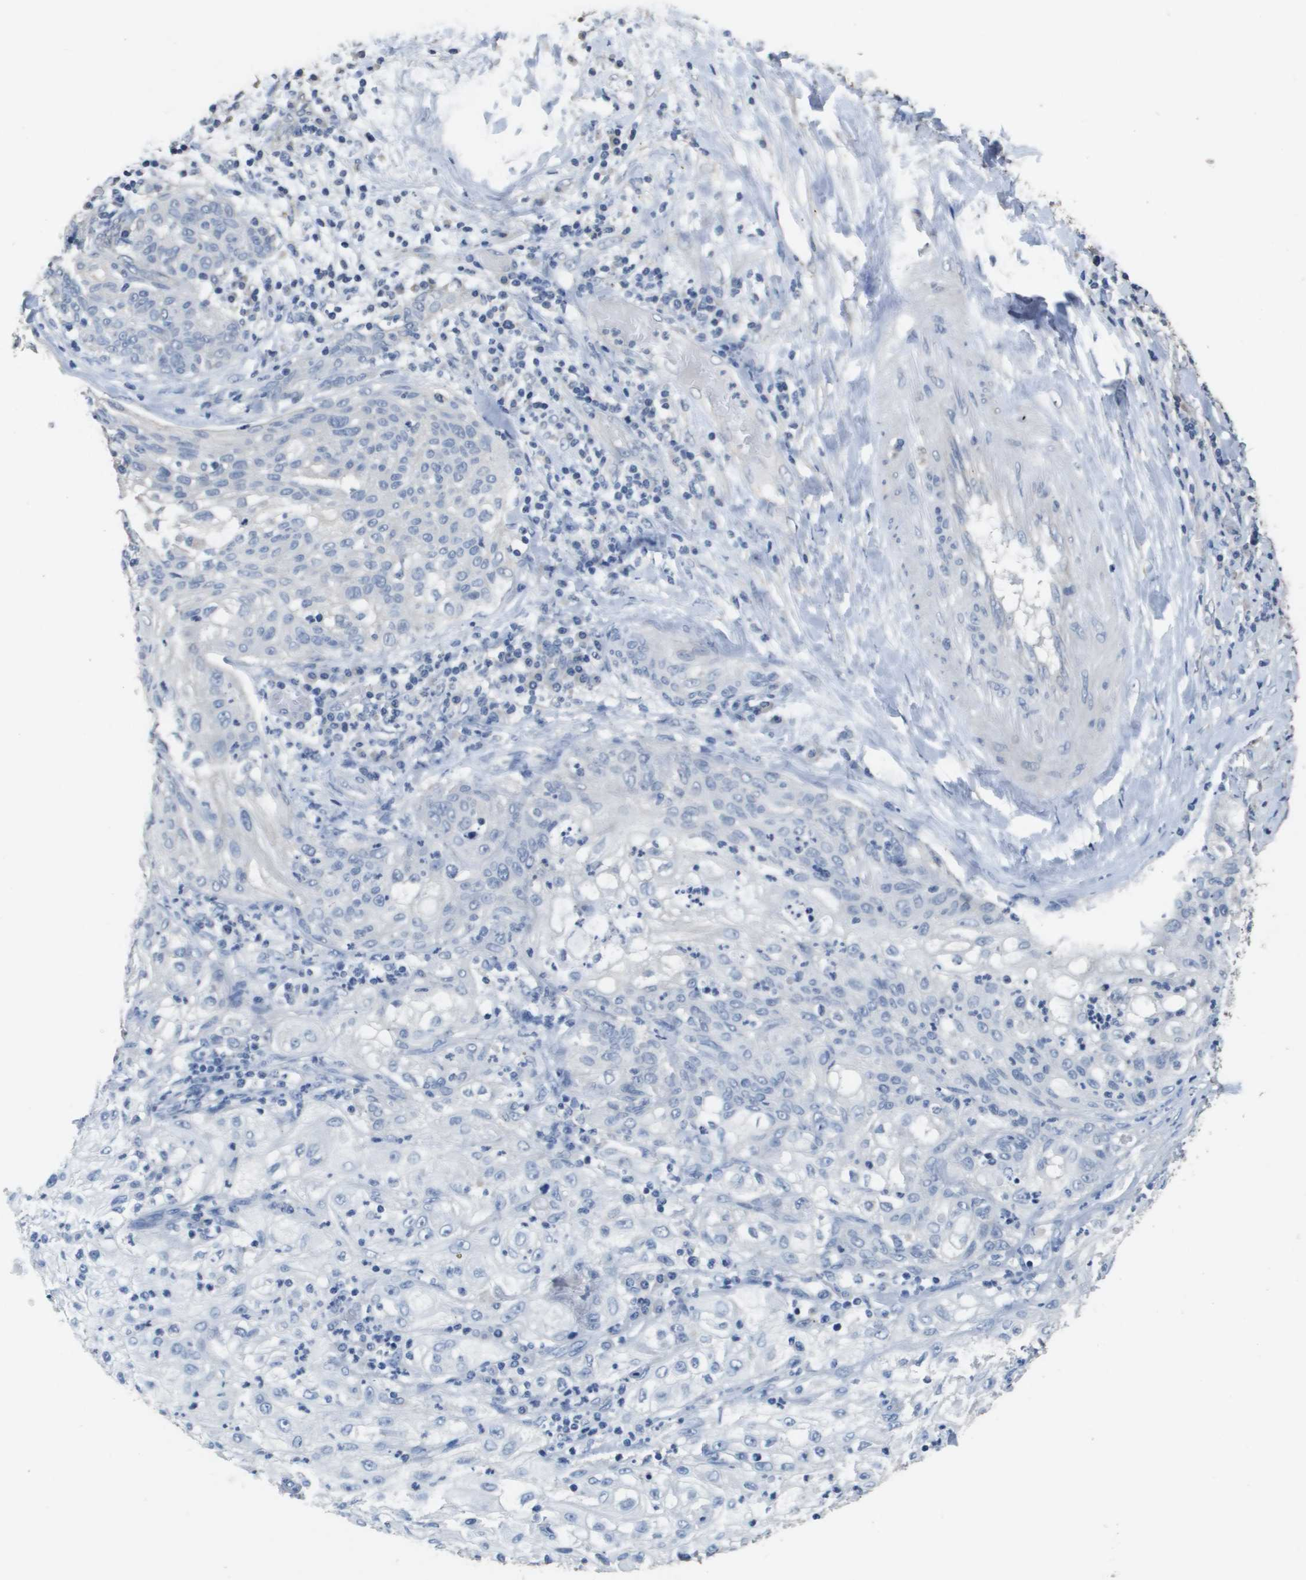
{"staining": {"intensity": "negative", "quantity": "none", "location": "none"}, "tissue": "lung cancer", "cell_type": "Tumor cells", "image_type": "cancer", "snomed": [{"axis": "morphology", "description": "Inflammation, NOS"}, {"axis": "morphology", "description": "Squamous cell carcinoma, NOS"}, {"axis": "topography", "description": "Lymph node"}, {"axis": "topography", "description": "Soft tissue"}, {"axis": "topography", "description": "Lung"}], "caption": "An immunohistochemistry (IHC) micrograph of lung cancer (squamous cell carcinoma) is shown. There is no staining in tumor cells of lung cancer (squamous cell carcinoma).", "gene": "MT3", "patient": {"sex": "male", "age": 66}}